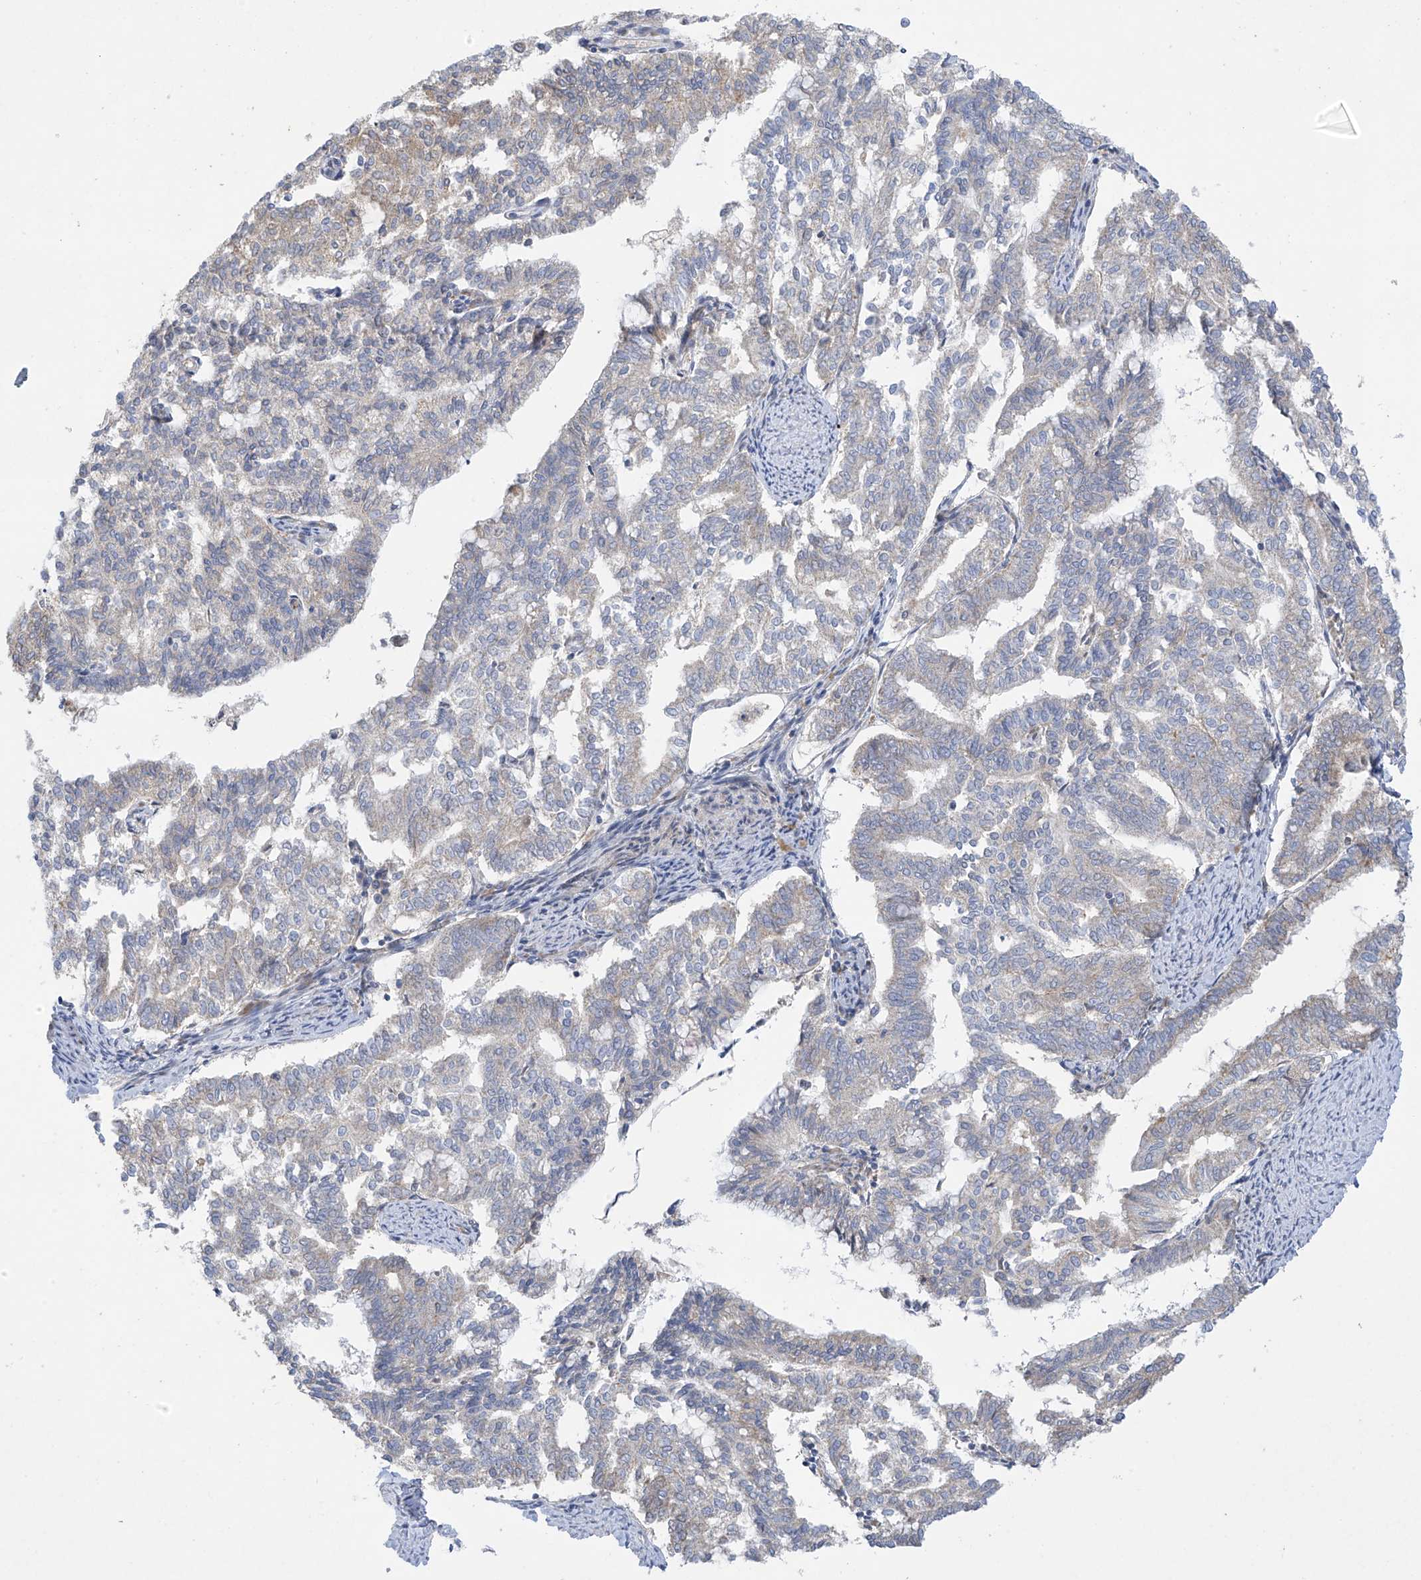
{"staining": {"intensity": "weak", "quantity": "<25%", "location": "cytoplasmic/membranous"}, "tissue": "endometrial cancer", "cell_type": "Tumor cells", "image_type": "cancer", "snomed": [{"axis": "morphology", "description": "Adenocarcinoma, NOS"}, {"axis": "topography", "description": "Endometrium"}], "caption": "Endometrial cancer was stained to show a protein in brown. There is no significant expression in tumor cells. Brightfield microscopy of immunohistochemistry (IHC) stained with DAB (brown) and hematoxylin (blue), captured at high magnification.", "gene": "METTL18", "patient": {"sex": "female", "age": 79}}